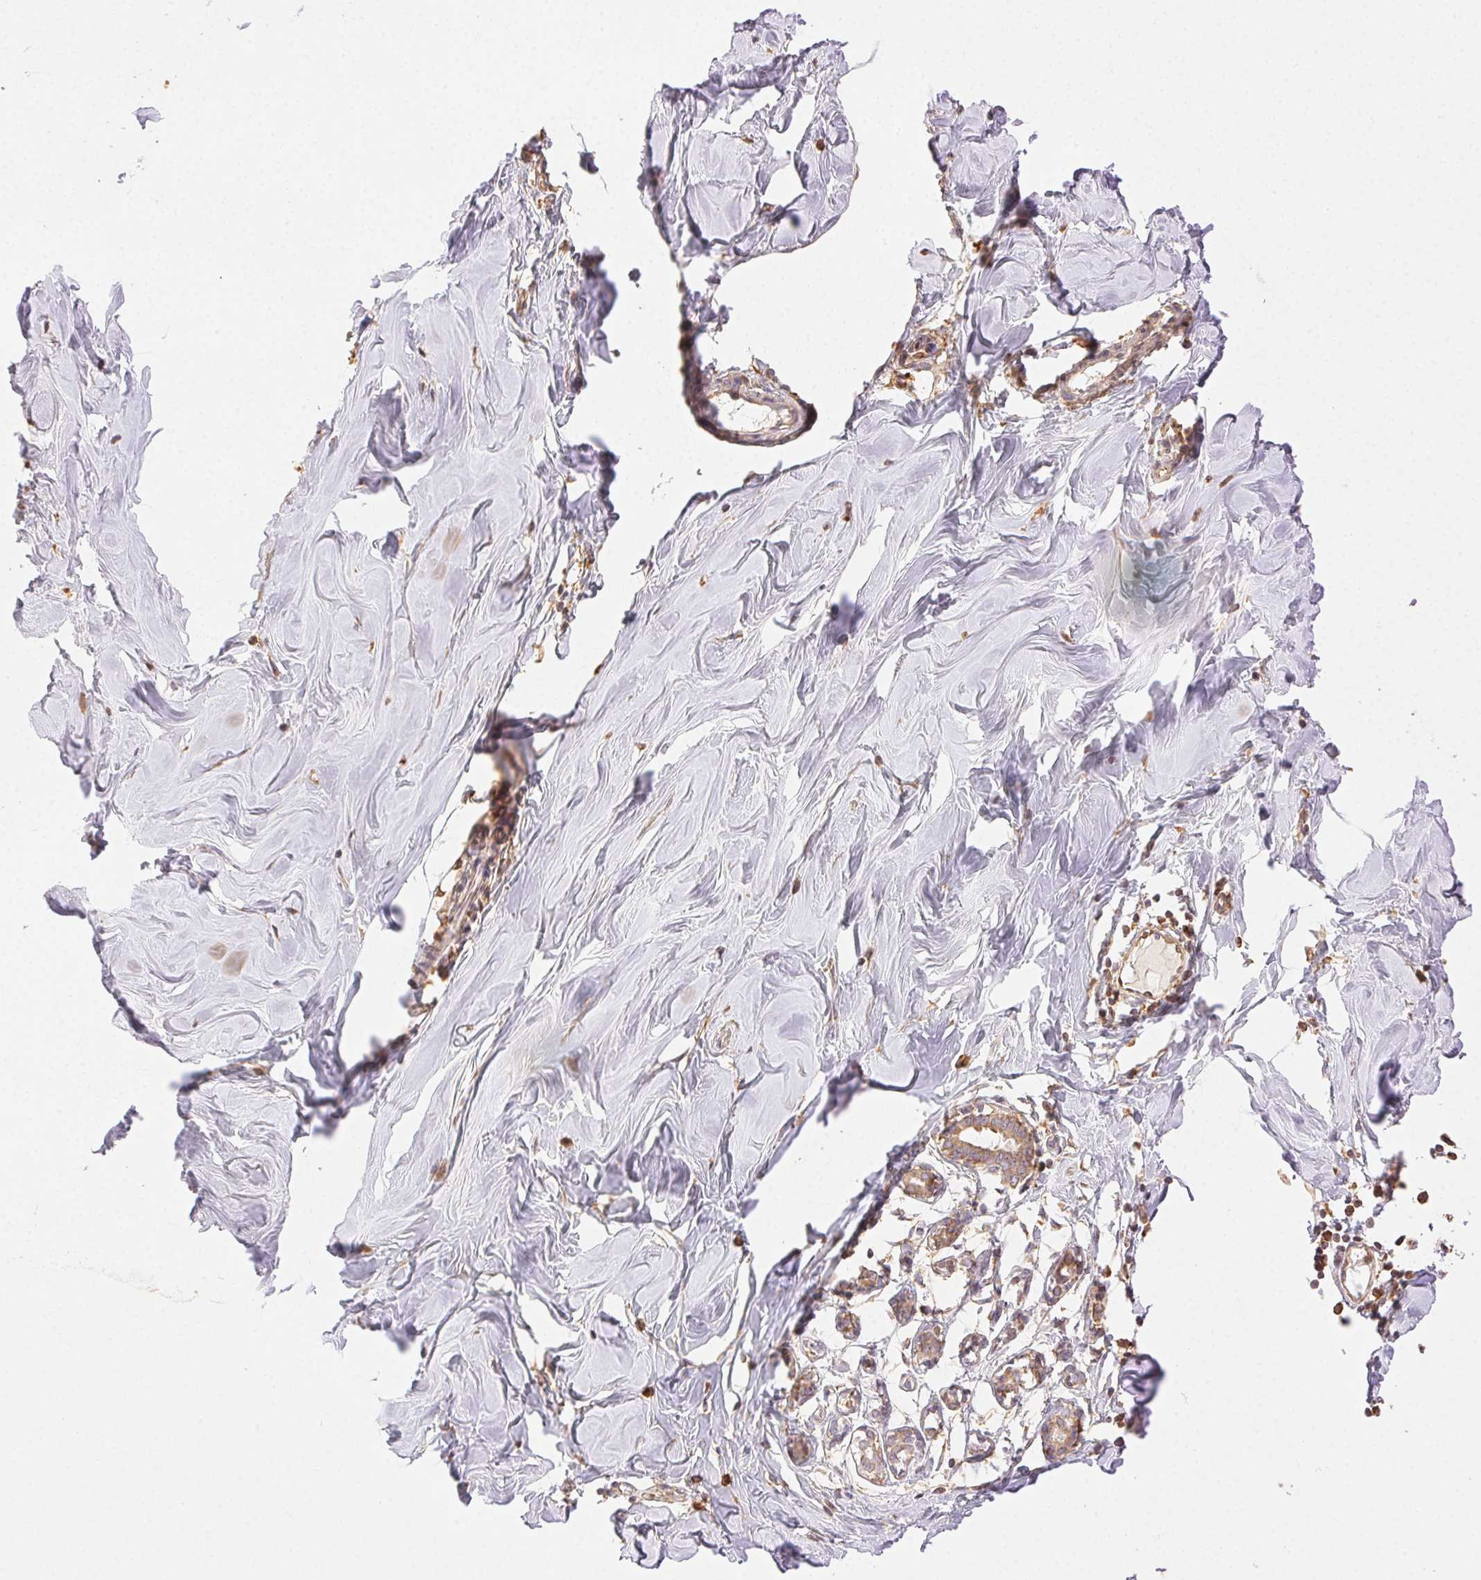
{"staining": {"intensity": "negative", "quantity": "none", "location": "none"}, "tissue": "breast", "cell_type": "Adipocytes", "image_type": "normal", "snomed": [{"axis": "morphology", "description": "Normal tissue, NOS"}, {"axis": "topography", "description": "Breast"}], "caption": "The IHC histopathology image has no significant staining in adipocytes of breast.", "gene": "ENTREP1", "patient": {"sex": "female", "age": 27}}